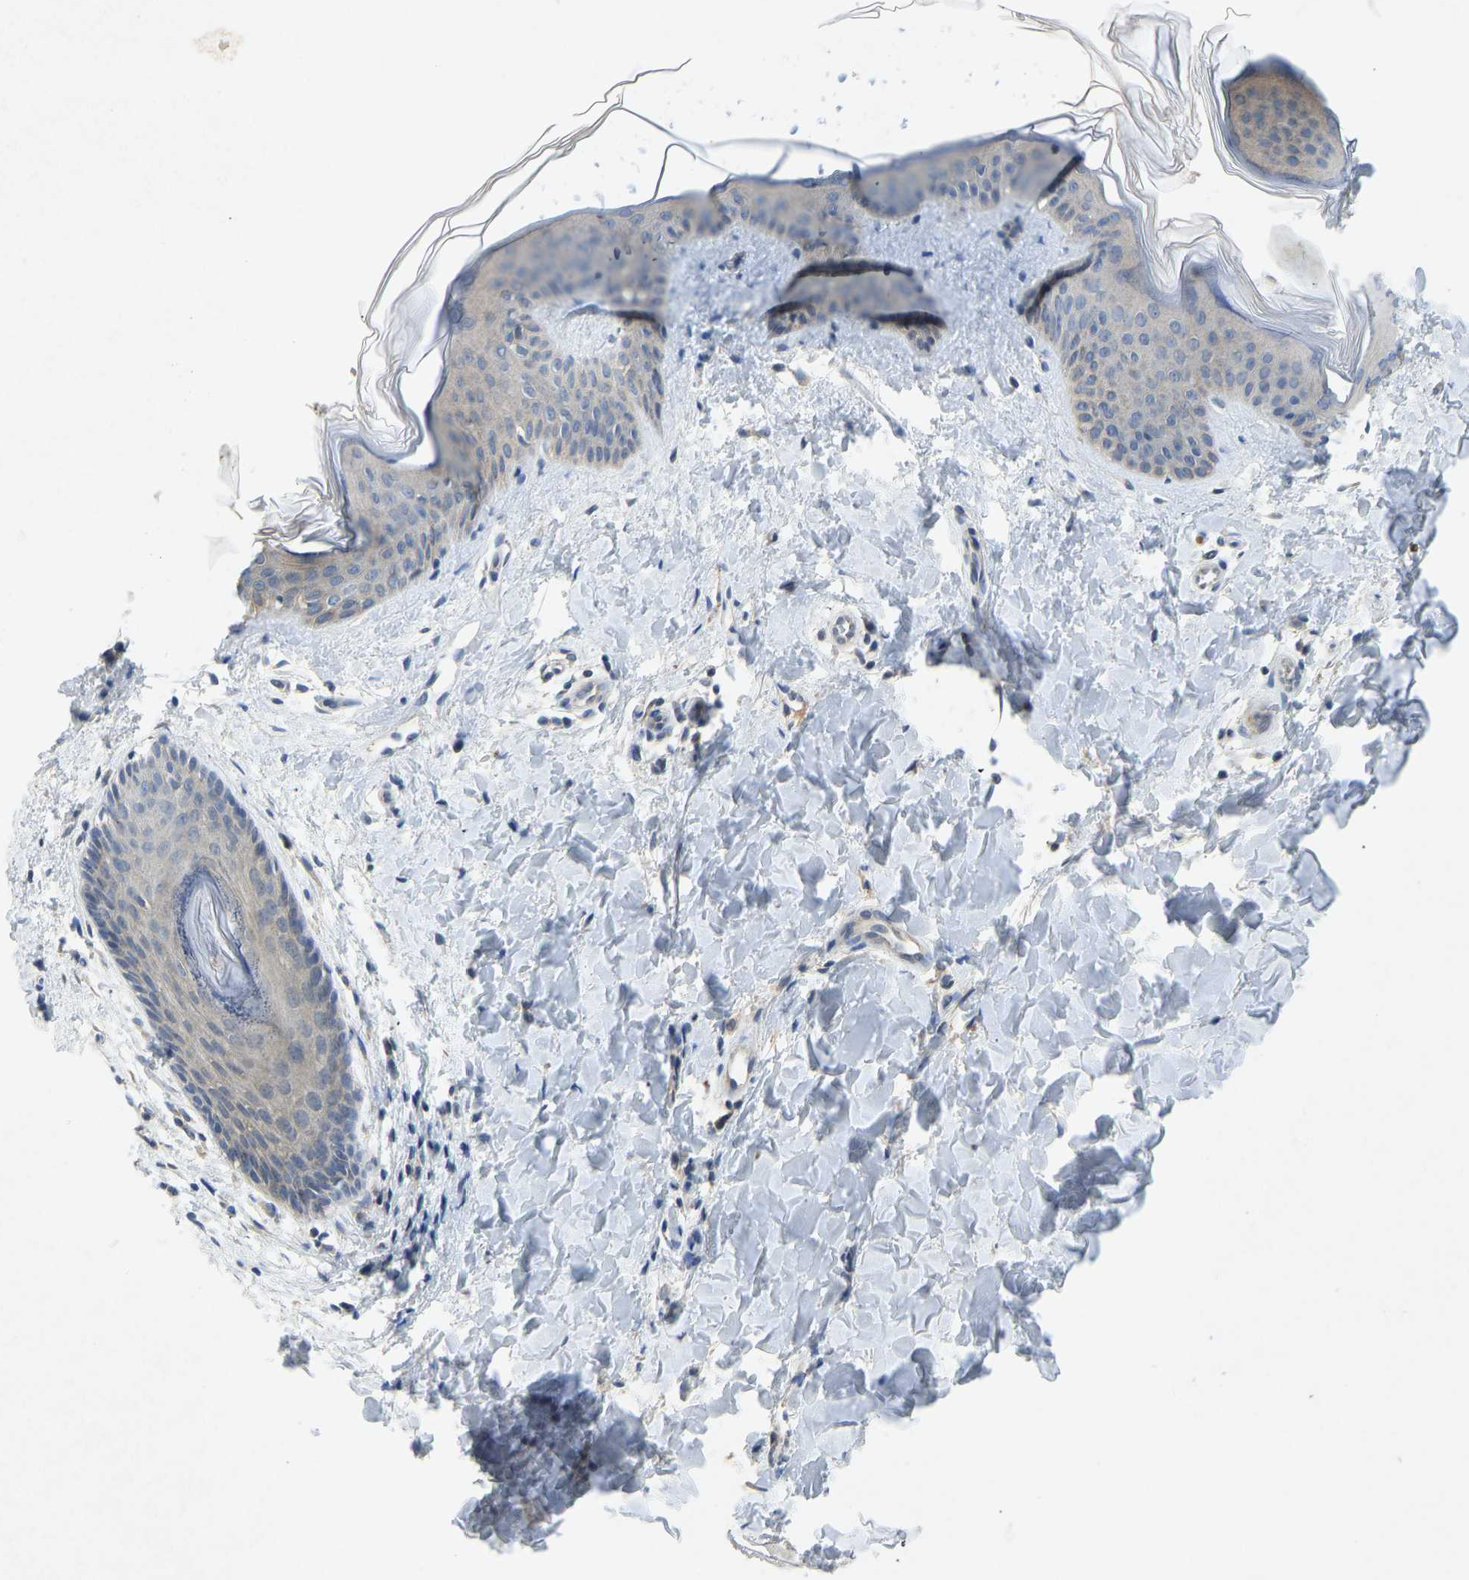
{"staining": {"intensity": "weak", "quantity": ">75%", "location": "cytoplasmic/membranous"}, "tissue": "skin", "cell_type": "Fibroblasts", "image_type": "normal", "snomed": [{"axis": "morphology", "description": "Normal tissue, NOS"}, {"axis": "topography", "description": "Skin"}], "caption": "Fibroblasts demonstrate weak cytoplasmic/membranous positivity in approximately >75% of cells in benign skin.", "gene": "PDE7A", "patient": {"sex": "female", "age": 17}}